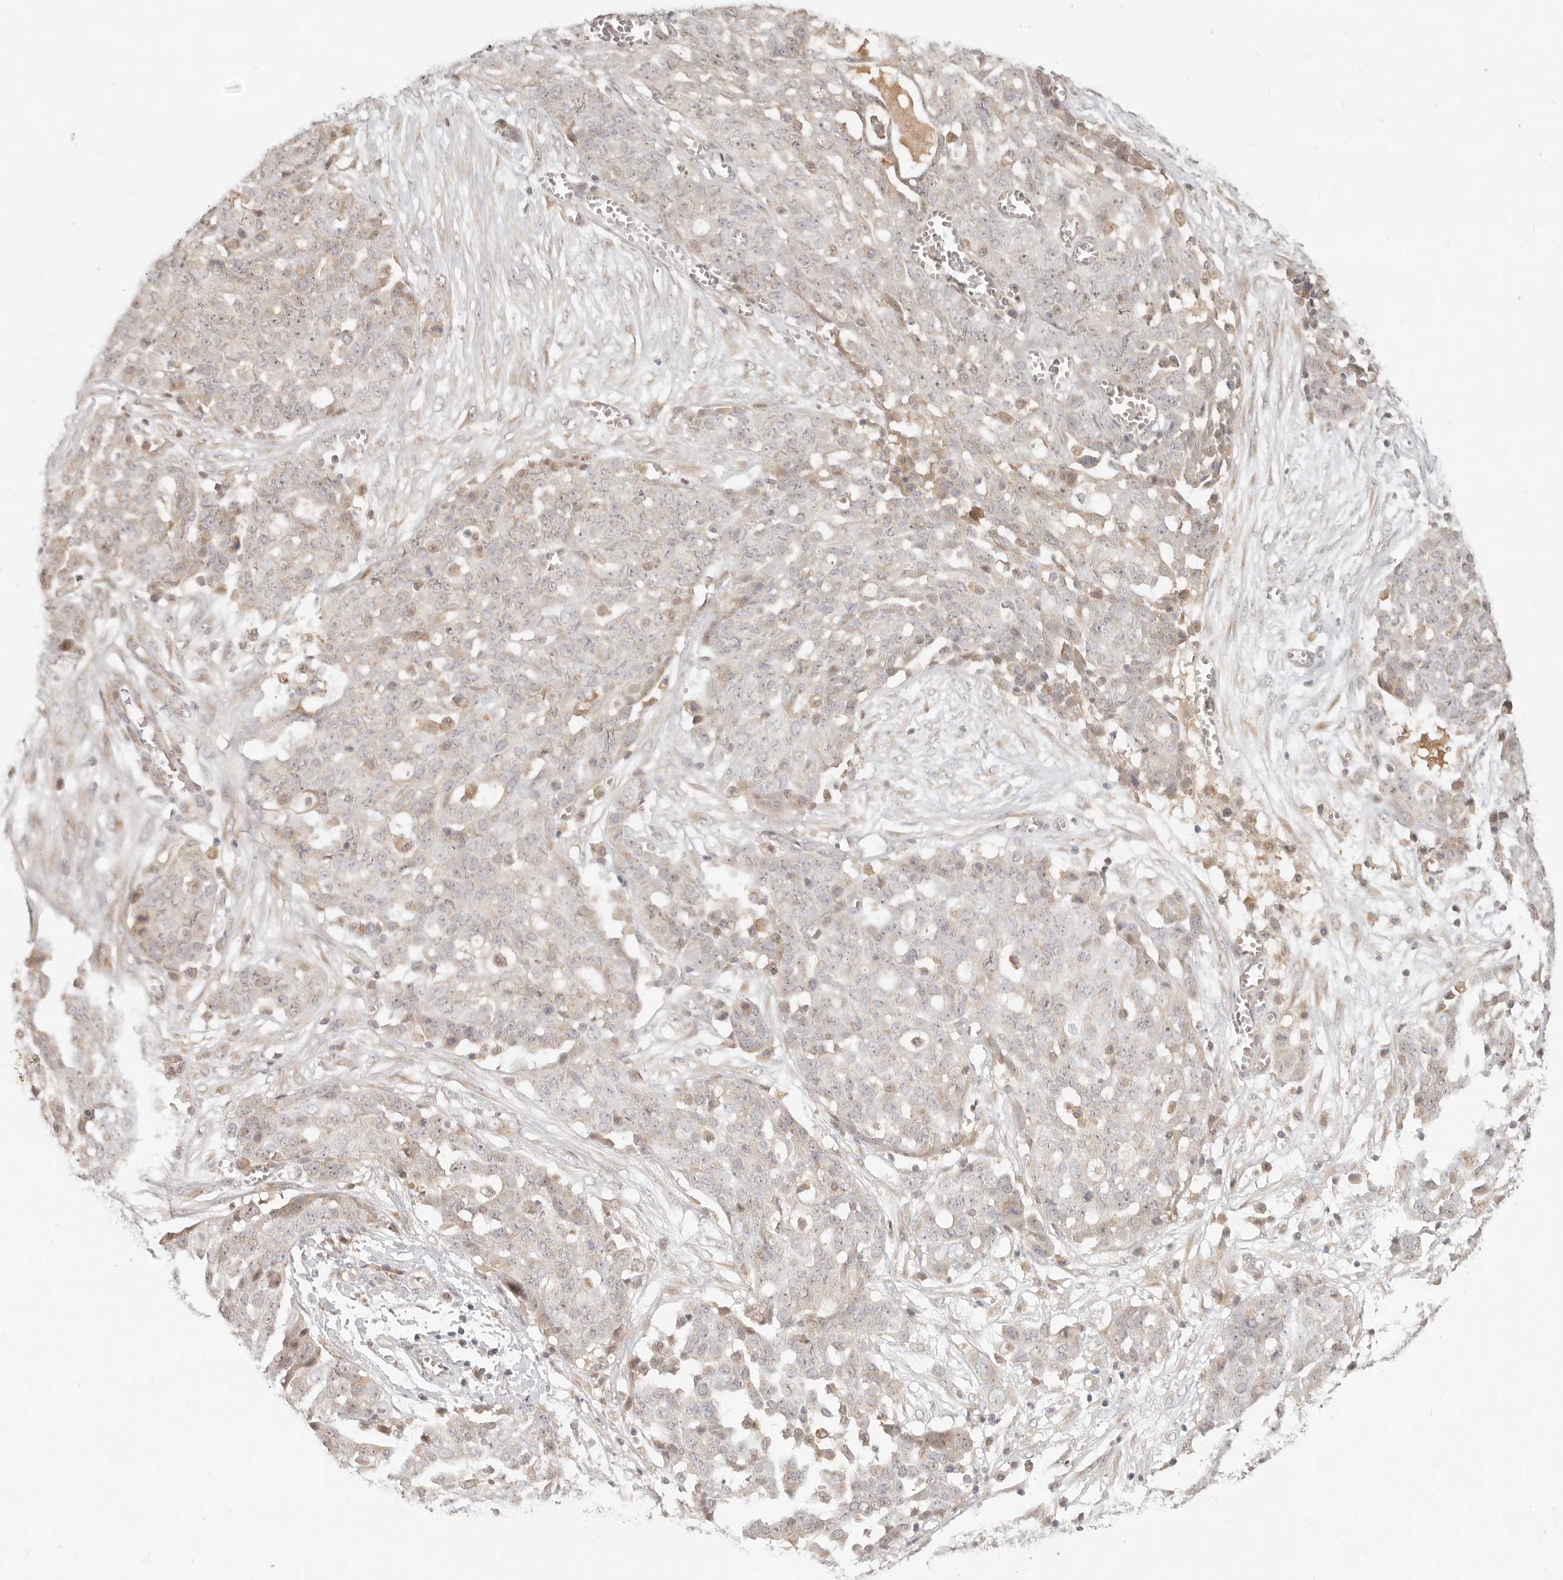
{"staining": {"intensity": "weak", "quantity": "<25%", "location": "cytoplasmic/membranous"}, "tissue": "ovarian cancer", "cell_type": "Tumor cells", "image_type": "cancer", "snomed": [{"axis": "morphology", "description": "Cystadenocarcinoma, serous, NOS"}, {"axis": "topography", "description": "Soft tissue"}, {"axis": "topography", "description": "Ovary"}], "caption": "This micrograph is of ovarian serous cystadenocarcinoma stained with immunohistochemistry to label a protein in brown with the nuclei are counter-stained blue. There is no staining in tumor cells.", "gene": "UBXN11", "patient": {"sex": "female", "age": 57}}